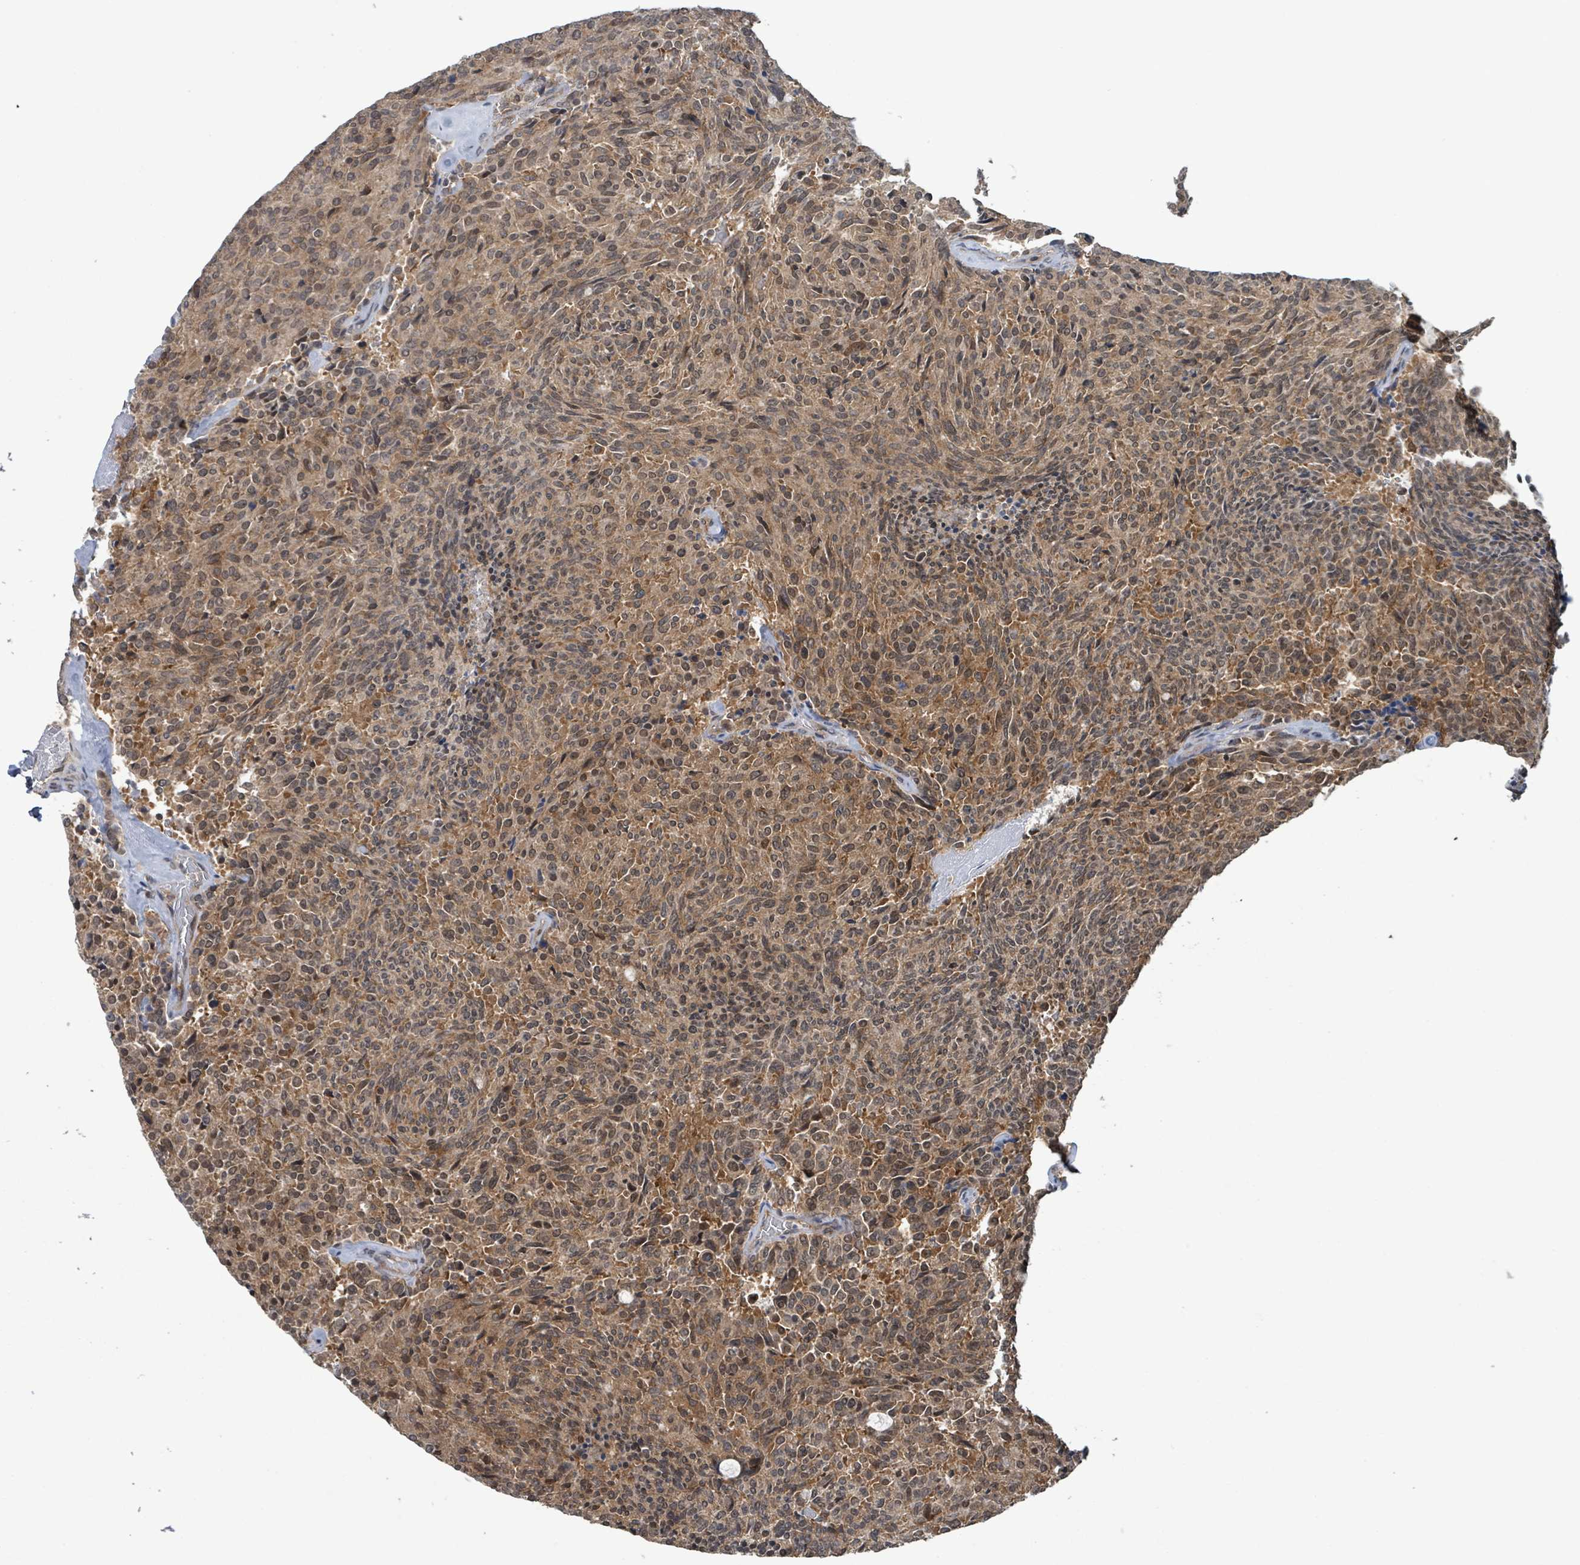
{"staining": {"intensity": "moderate", "quantity": ">75%", "location": "cytoplasmic/membranous"}, "tissue": "carcinoid", "cell_type": "Tumor cells", "image_type": "cancer", "snomed": [{"axis": "morphology", "description": "Carcinoid, malignant, NOS"}, {"axis": "topography", "description": "Pancreas"}], "caption": "Immunohistochemical staining of malignant carcinoid demonstrates medium levels of moderate cytoplasmic/membranous protein staining in about >75% of tumor cells.", "gene": "KLC1", "patient": {"sex": "female", "age": 54}}